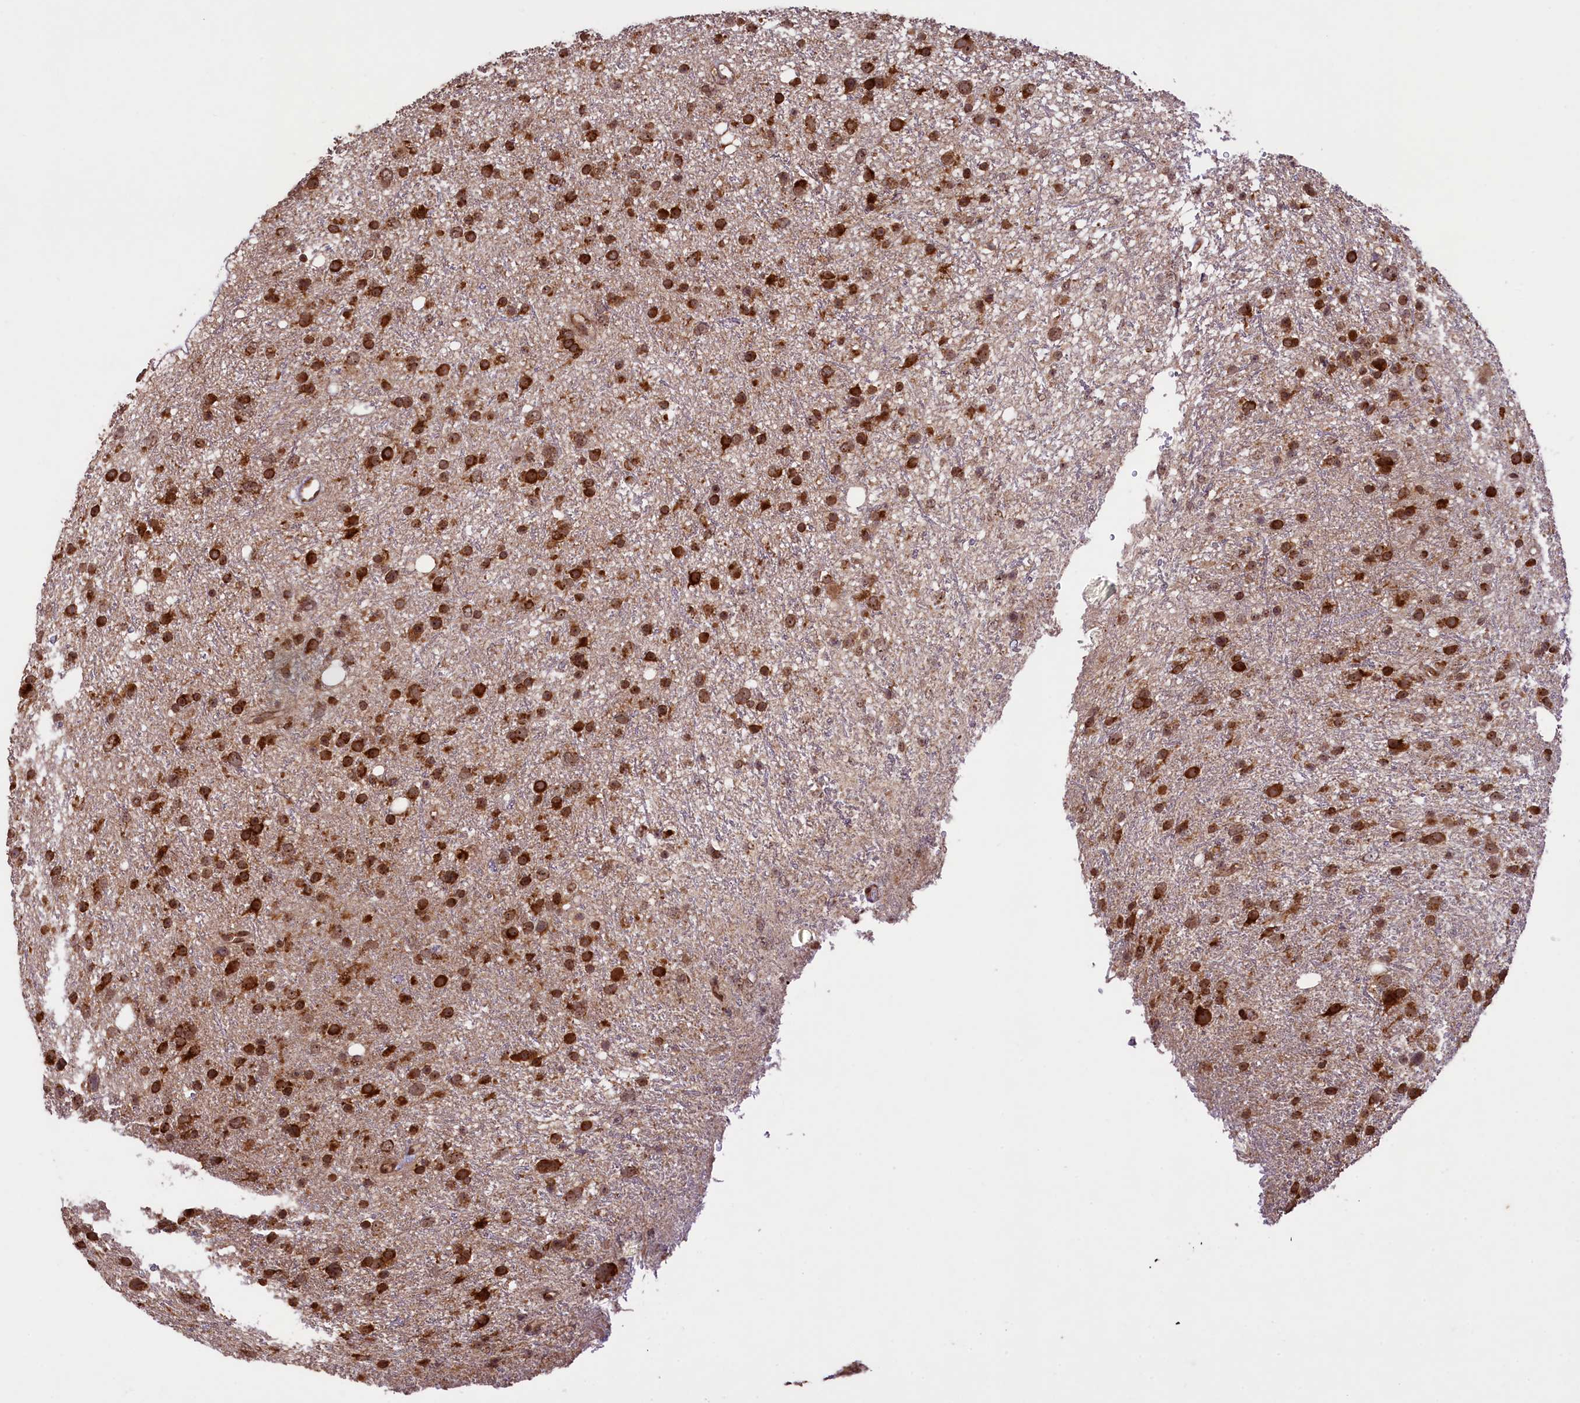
{"staining": {"intensity": "strong", "quantity": ">75%", "location": "cytoplasmic/membranous"}, "tissue": "glioma", "cell_type": "Tumor cells", "image_type": "cancer", "snomed": [{"axis": "morphology", "description": "Glioma, malignant, Low grade"}, {"axis": "topography", "description": "Cerebral cortex"}], "caption": "Immunohistochemical staining of glioma displays high levels of strong cytoplasmic/membranous protein expression in about >75% of tumor cells.", "gene": "LARP4", "patient": {"sex": "female", "age": 39}}